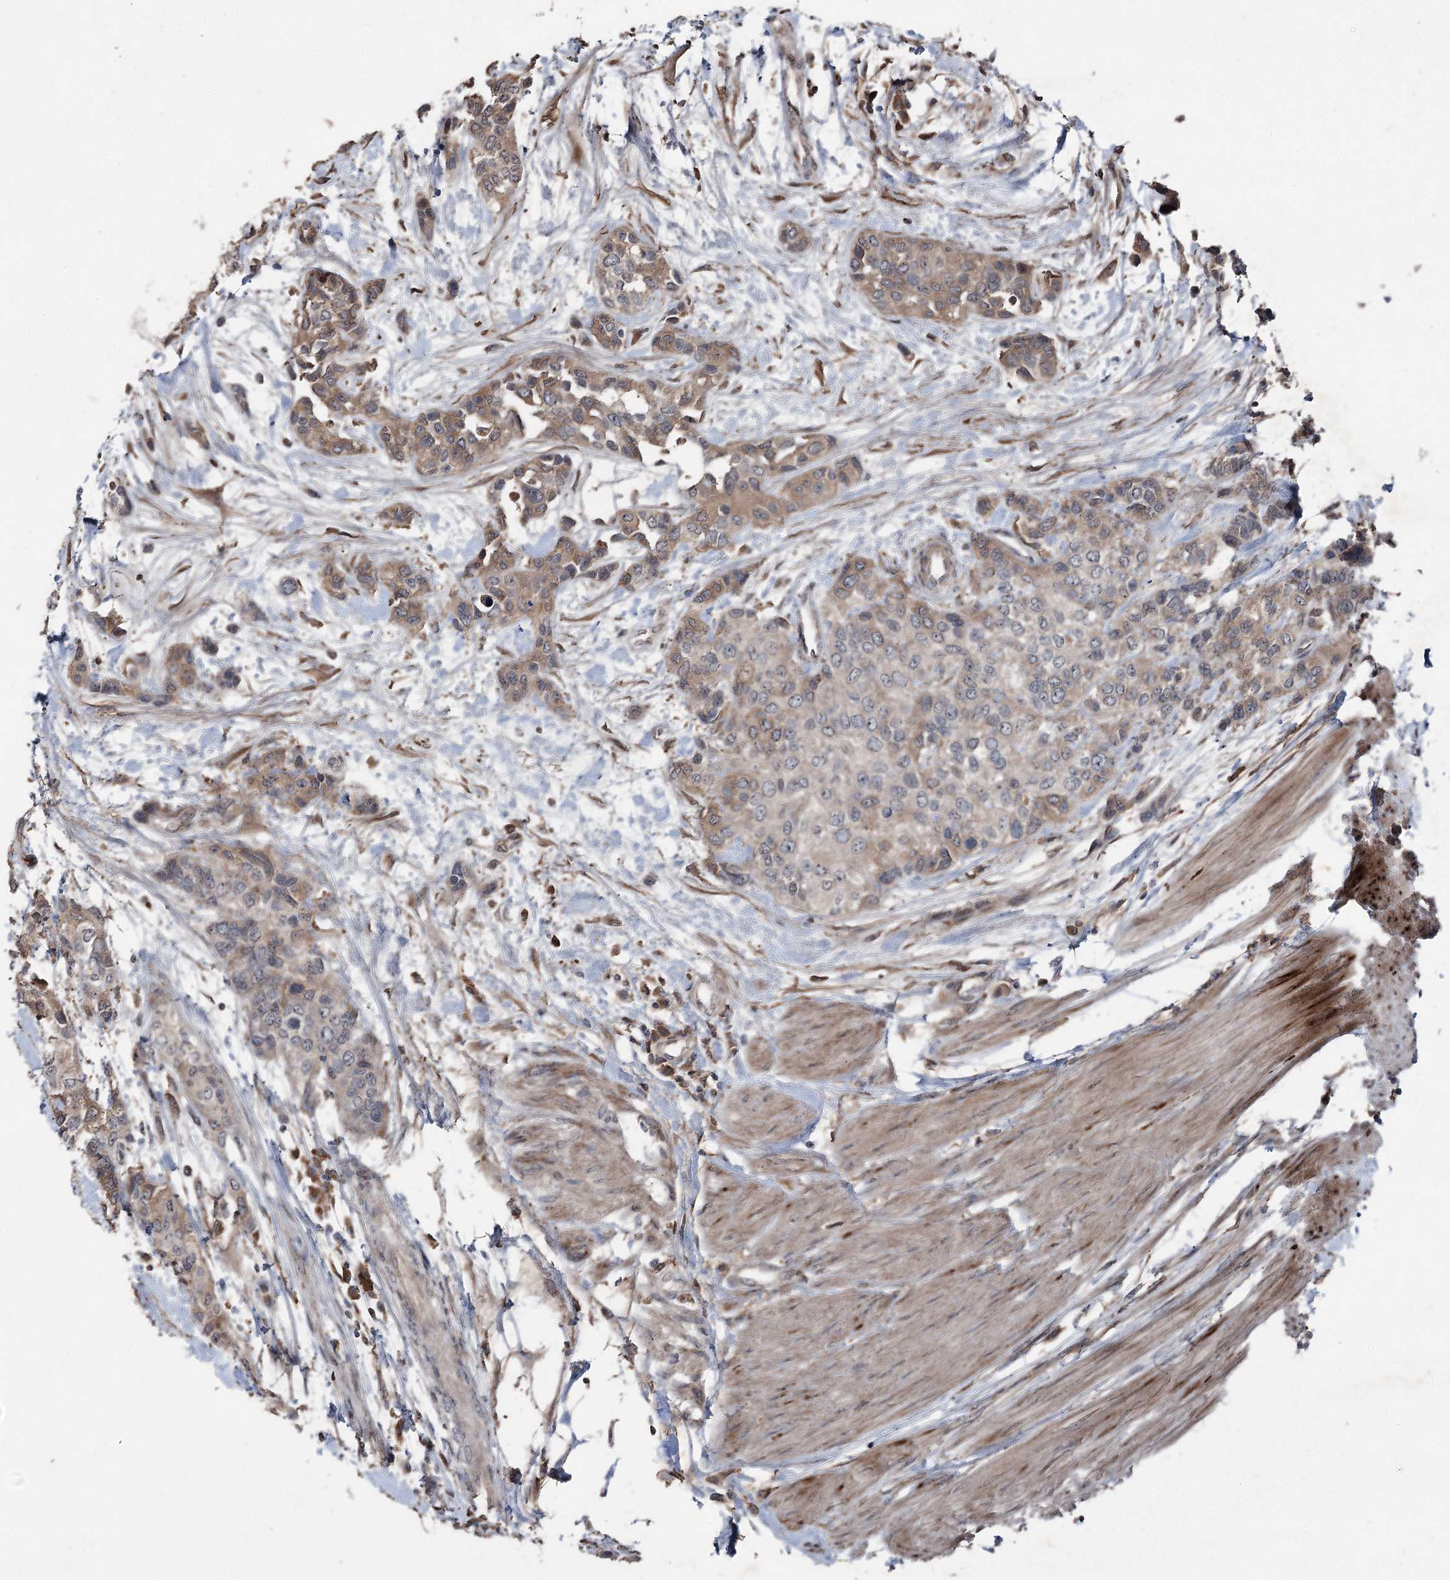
{"staining": {"intensity": "weak", "quantity": ">75%", "location": "cytoplasmic/membranous"}, "tissue": "urothelial cancer", "cell_type": "Tumor cells", "image_type": "cancer", "snomed": [{"axis": "morphology", "description": "Normal tissue, NOS"}, {"axis": "morphology", "description": "Urothelial carcinoma, High grade"}, {"axis": "topography", "description": "Vascular tissue"}, {"axis": "topography", "description": "Urinary bladder"}], "caption": "Weak cytoplasmic/membranous protein expression is seen in approximately >75% of tumor cells in urothelial cancer. (IHC, brightfield microscopy, high magnification).", "gene": "MAPK8IP2", "patient": {"sex": "female", "age": 56}}